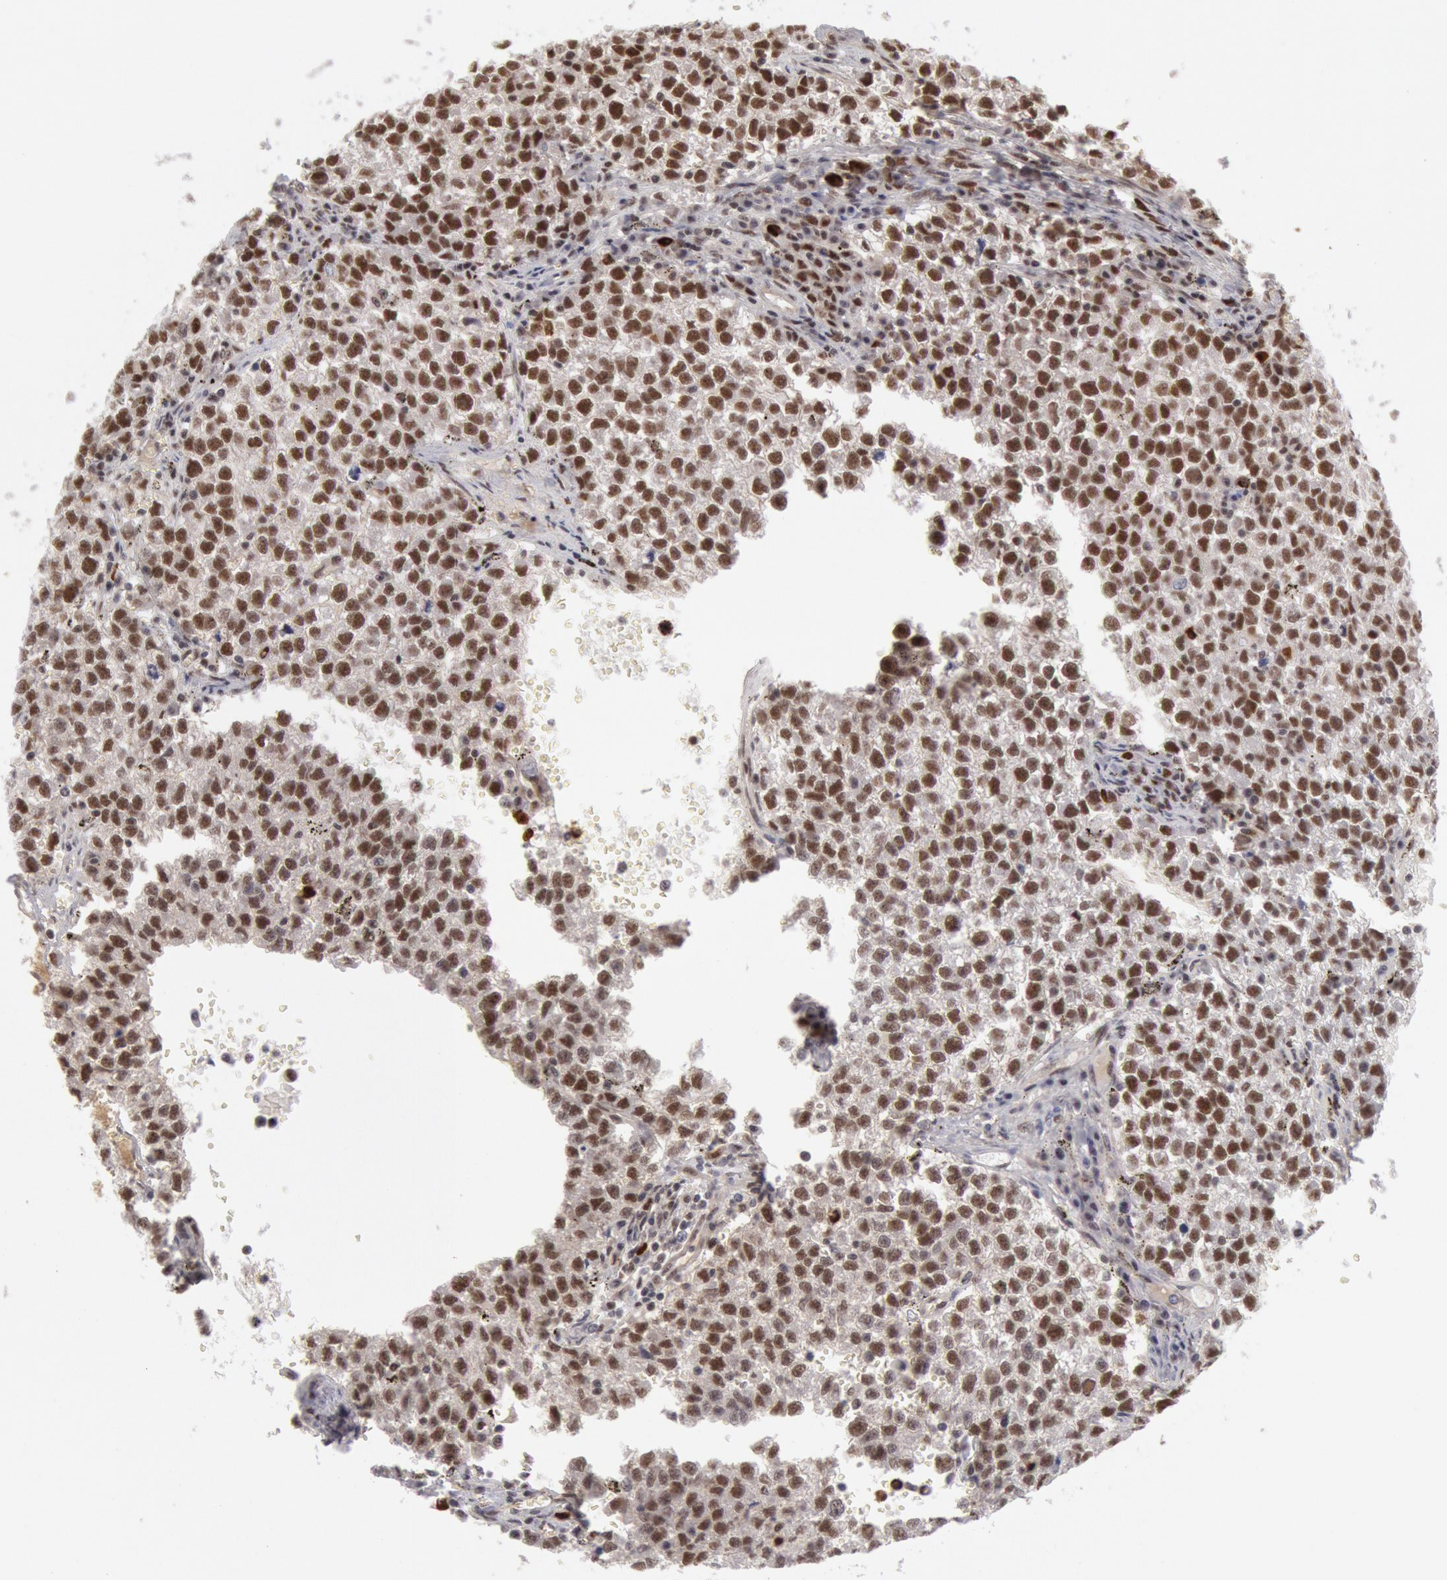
{"staining": {"intensity": "moderate", "quantity": ">75%", "location": "nuclear"}, "tissue": "testis cancer", "cell_type": "Tumor cells", "image_type": "cancer", "snomed": [{"axis": "morphology", "description": "Seminoma, NOS"}, {"axis": "topography", "description": "Testis"}], "caption": "Brown immunohistochemical staining in testis seminoma shows moderate nuclear expression in approximately >75% of tumor cells.", "gene": "PPP4R3B", "patient": {"sex": "male", "age": 35}}